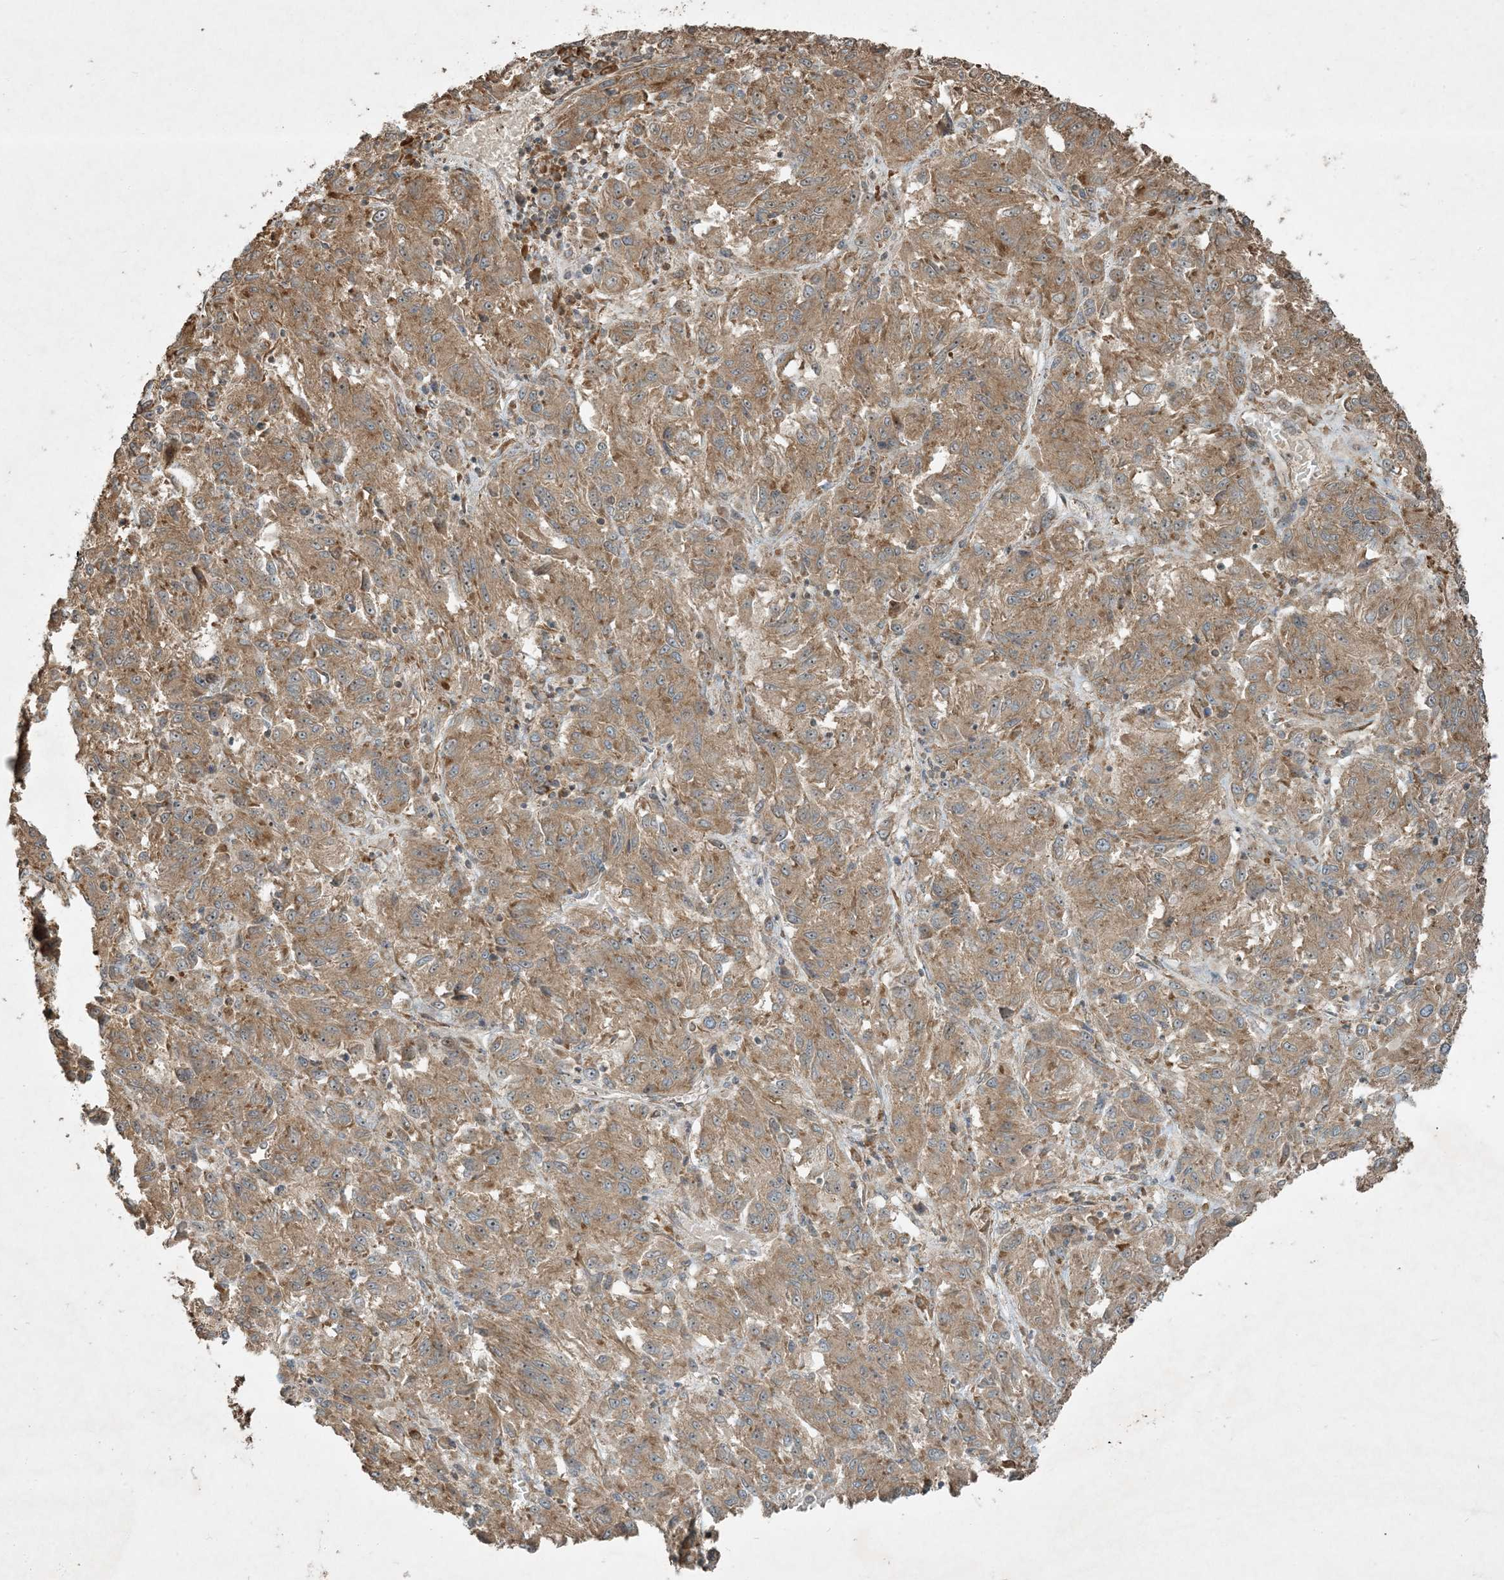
{"staining": {"intensity": "moderate", "quantity": ">75%", "location": "cytoplasmic/membranous"}, "tissue": "melanoma", "cell_type": "Tumor cells", "image_type": "cancer", "snomed": [{"axis": "morphology", "description": "Malignant melanoma, Metastatic site"}, {"axis": "topography", "description": "Lung"}], "caption": "Protein analysis of malignant melanoma (metastatic site) tissue exhibits moderate cytoplasmic/membranous positivity in approximately >75% of tumor cells.", "gene": "COMMD8", "patient": {"sex": "male", "age": 64}}